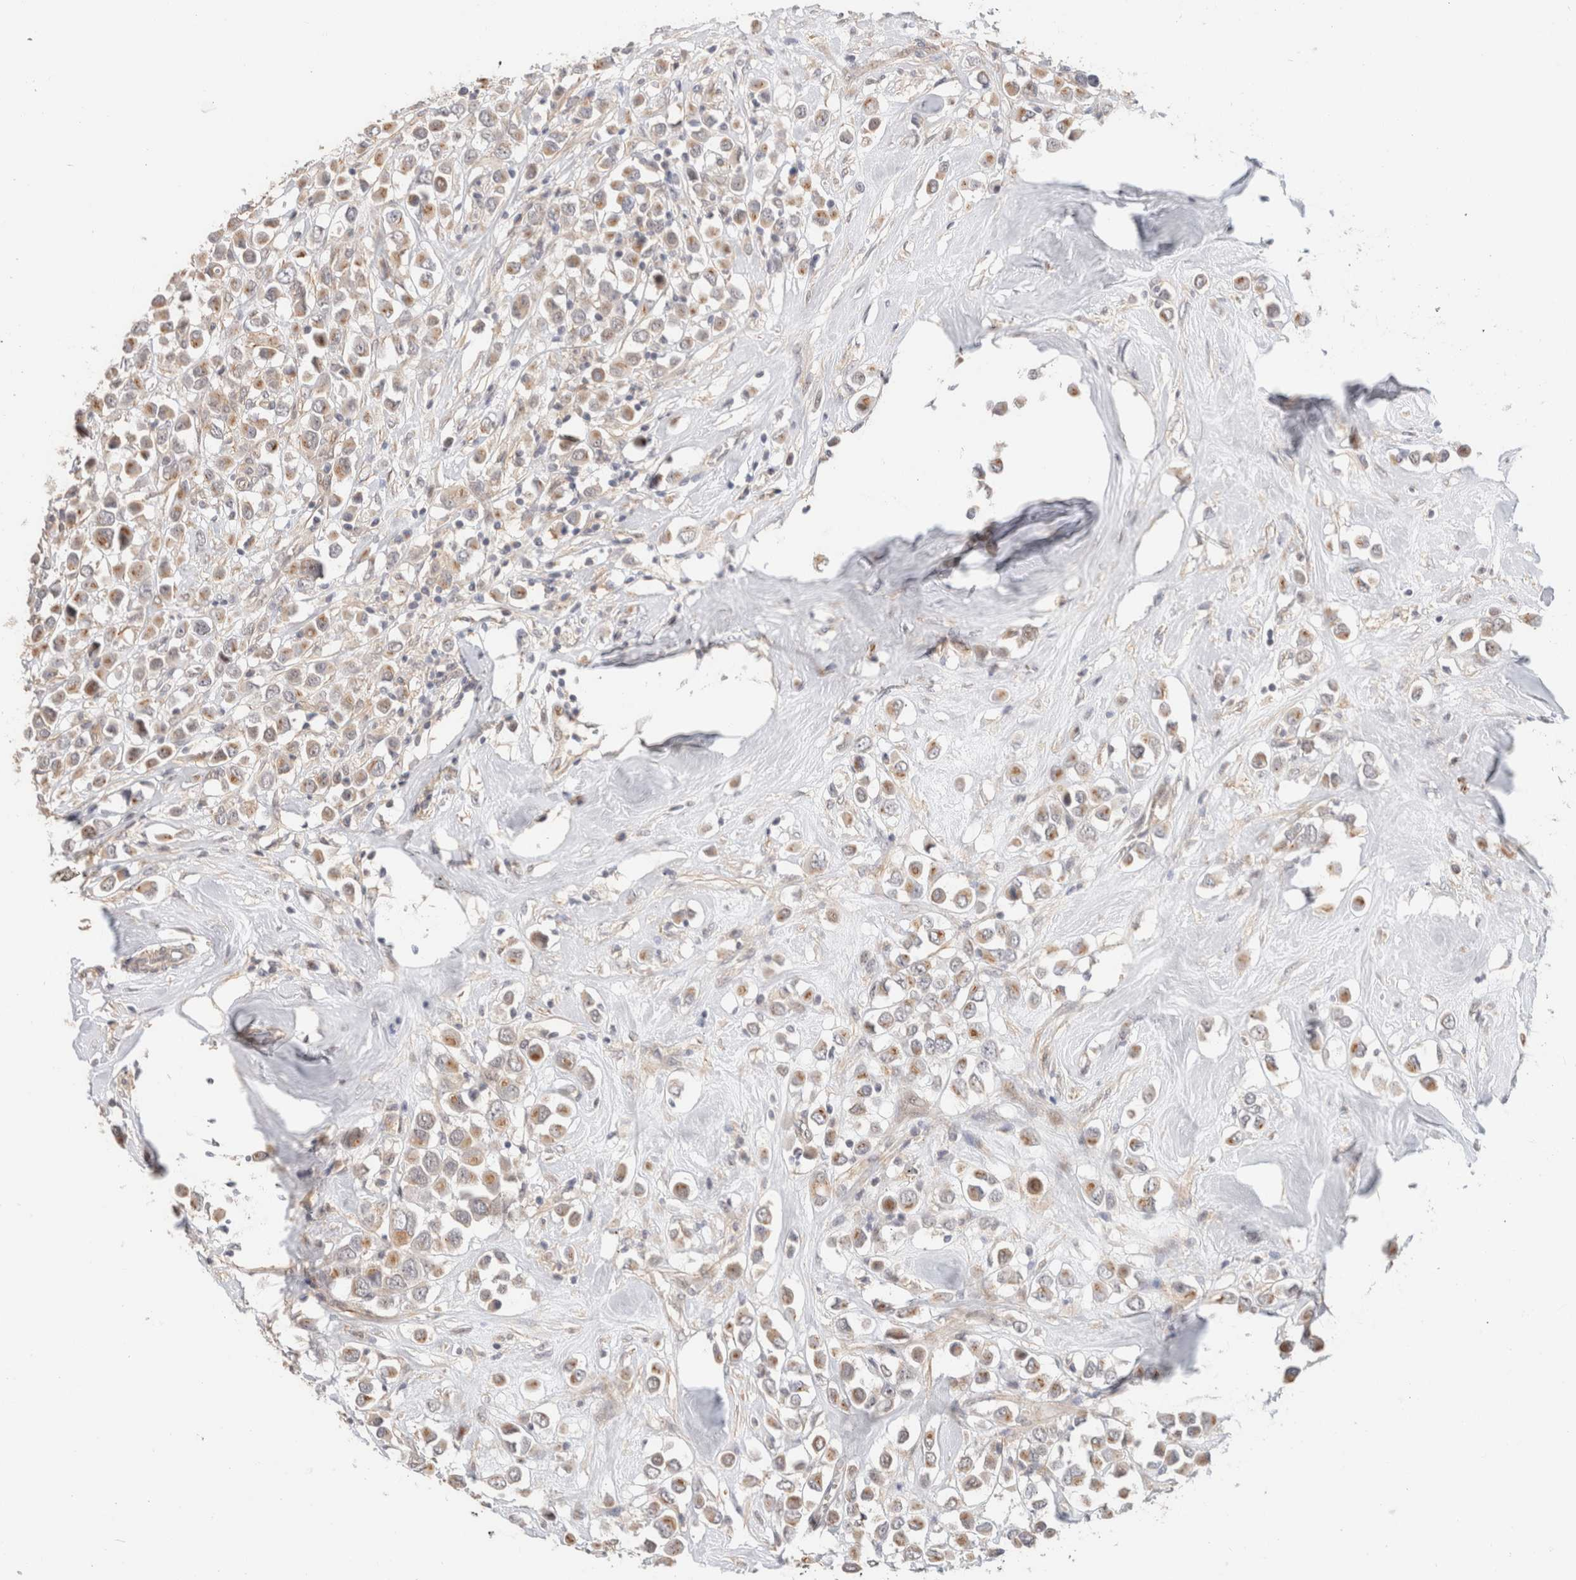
{"staining": {"intensity": "weak", "quantity": ">75%", "location": "cytoplasmic/membranous"}, "tissue": "breast cancer", "cell_type": "Tumor cells", "image_type": "cancer", "snomed": [{"axis": "morphology", "description": "Duct carcinoma"}, {"axis": "topography", "description": "Breast"}], "caption": "Protein expression analysis of human breast cancer (invasive ductal carcinoma) reveals weak cytoplasmic/membranous staining in about >75% of tumor cells.", "gene": "ID3", "patient": {"sex": "female", "age": 61}}